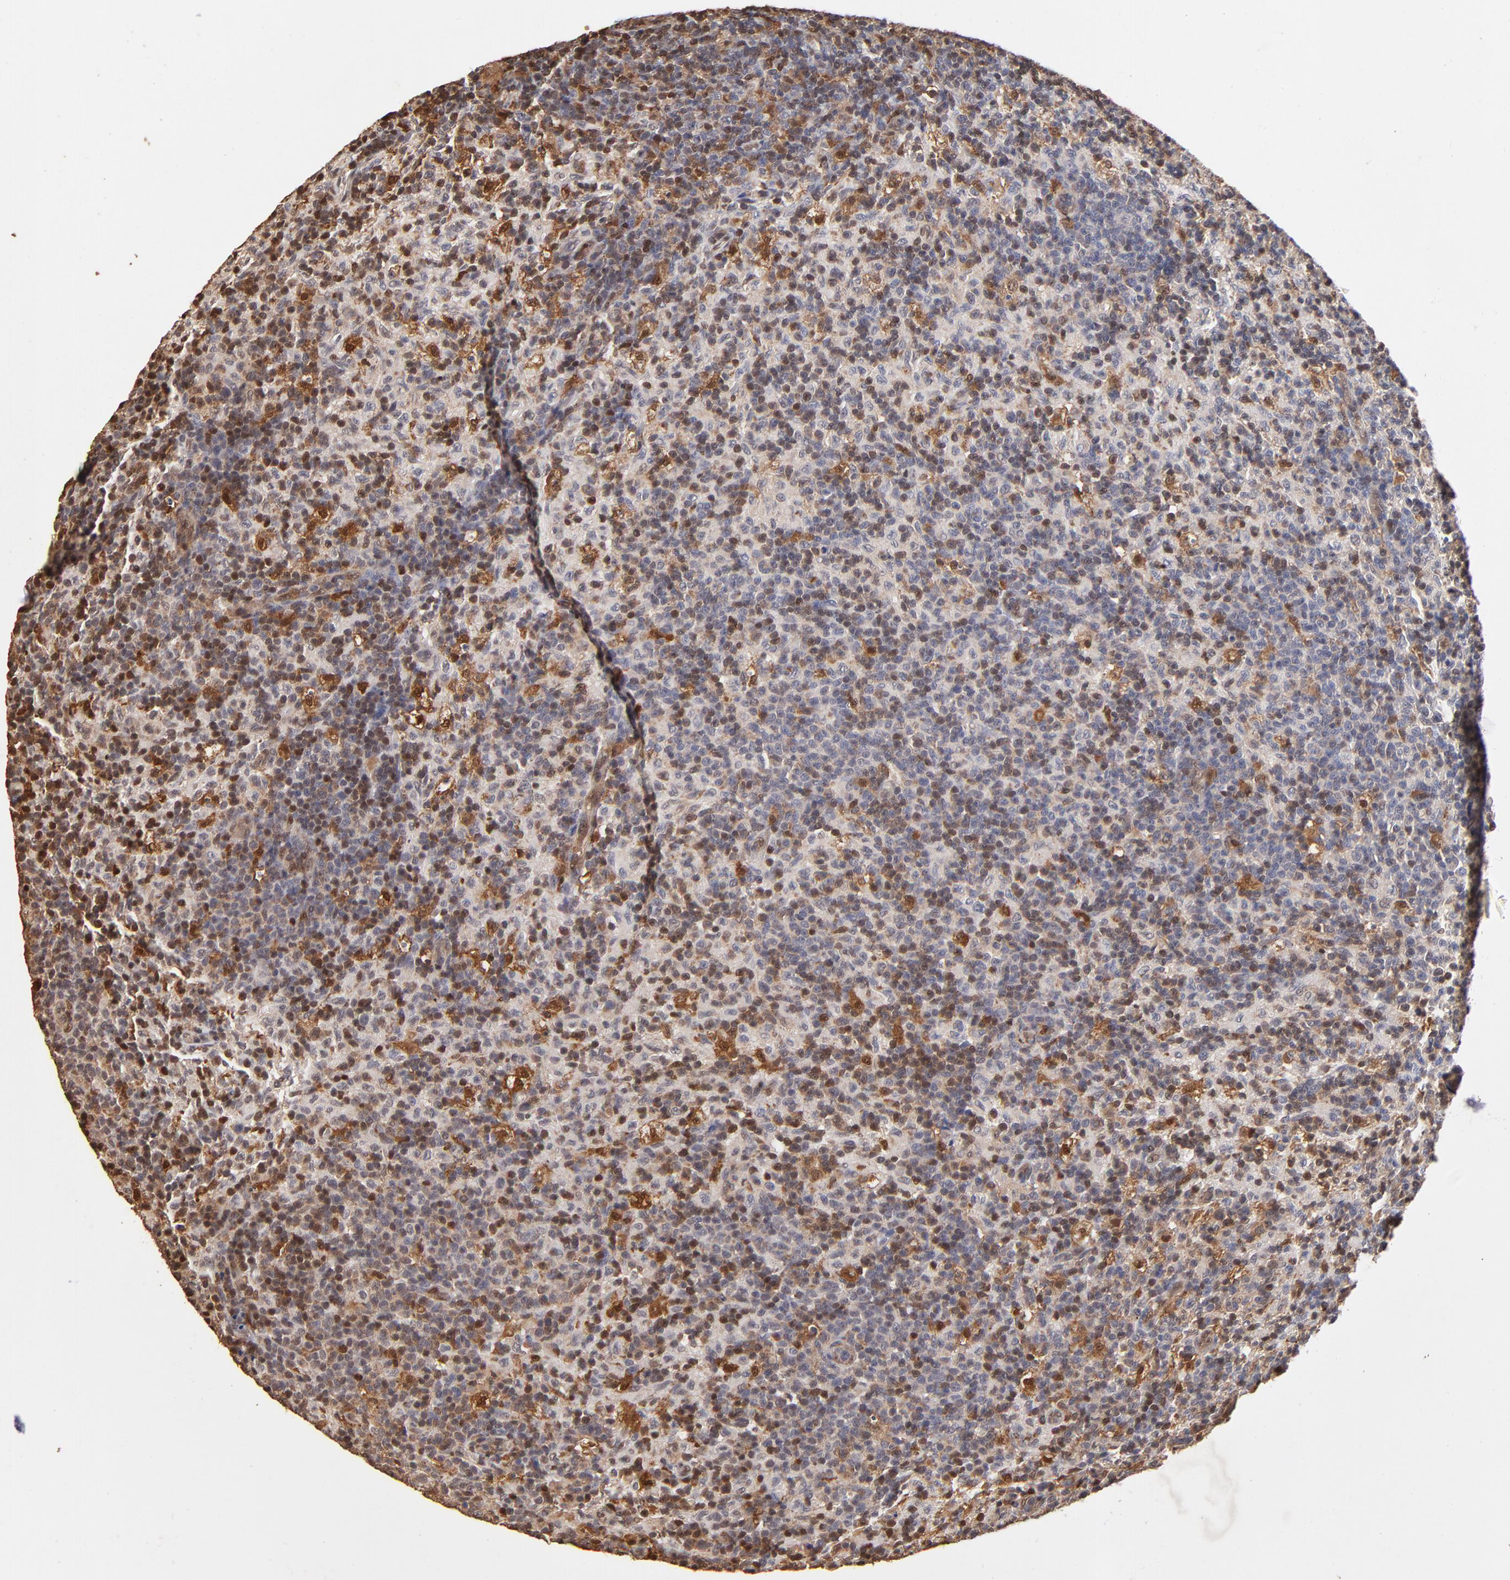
{"staining": {"intensity": "moderate", "quantity": "<25%", "location": "cytoplasmic/membranous,nuclear"}, "tissue": "lymph node", "cell_type": "Germinal center cells", "image_type": "normal", "snomed": [{"axis": "morphology", "description": "Normal tissue, NOS"}, {"axis": "morphology", "description": "Inflammation, NOS"}, {"axis": "topography", "description": "Lymph node"}], "caption": "The image displays staining of benign lymph node, revealing moderate cytoplasmic/membranous,nuclear protein positivity (brown color) within germinal center cells.", "gene": "CASP1", "patient": {"sex": "male", "age": 55}}